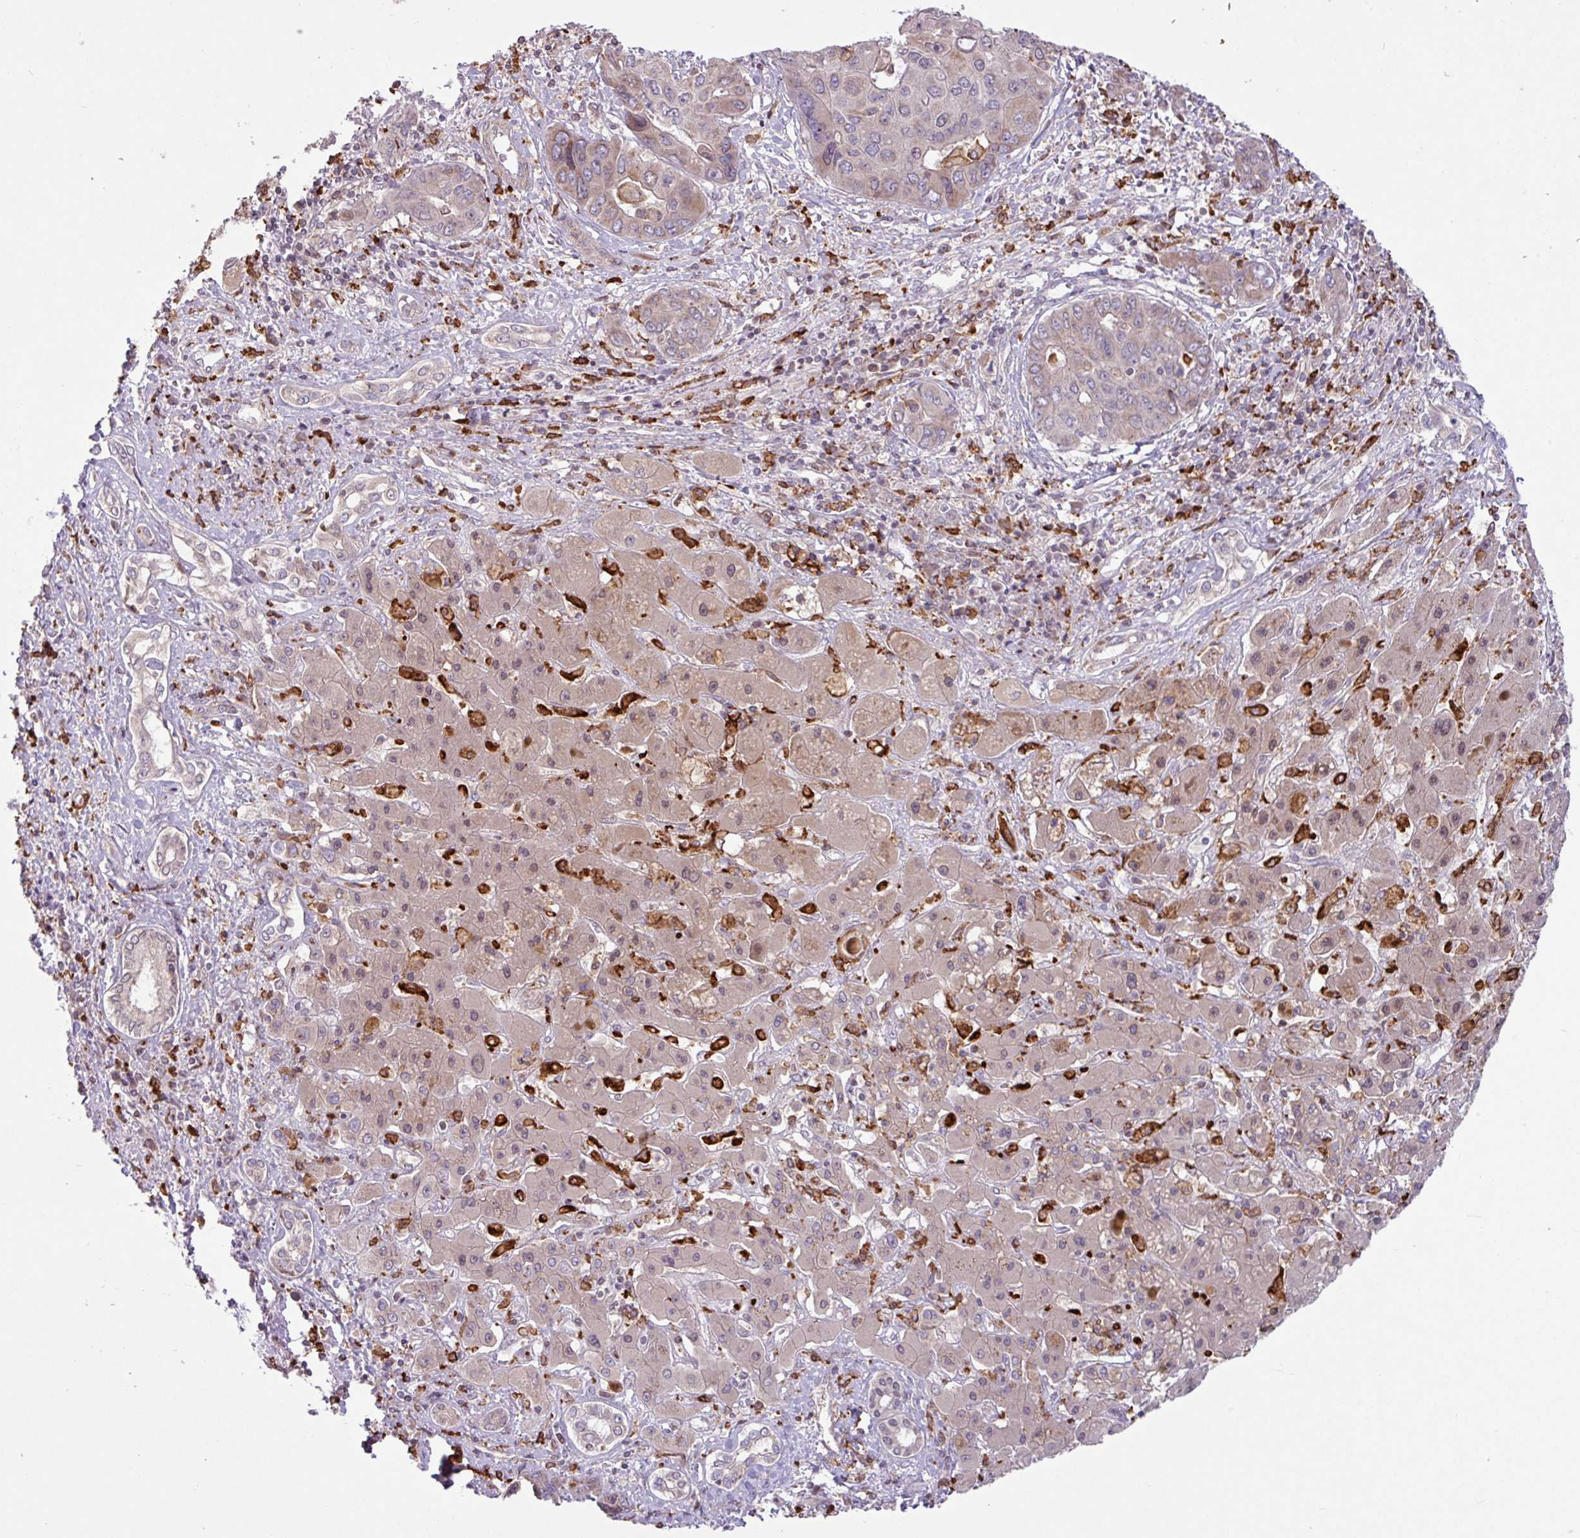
{"staining": {"intensity": "weak", "quantity": "25%-75%", "location": "cytoplasmic/membranous"}, "tissue": "liver cancer", "cell_type": "Tumor cells", "image_type": "cancer", "snomed": [{"axis": "morphology", "description": "Cholangiocarcinoma"}, {"axis": "topography", "description": "Liver"}], "caption": "IHC histopathology image of neoplastic tissue: liver cholangiocarcinoma stained using IHC displays low levels of weak protein expression localized specifically in the cytoplasmic/membranous of tumor cells, appearing as a cytoplasmic/membranous brown color.", "gene": "ARHGEF25", "patient": {"sex": "male", "age": 67}}